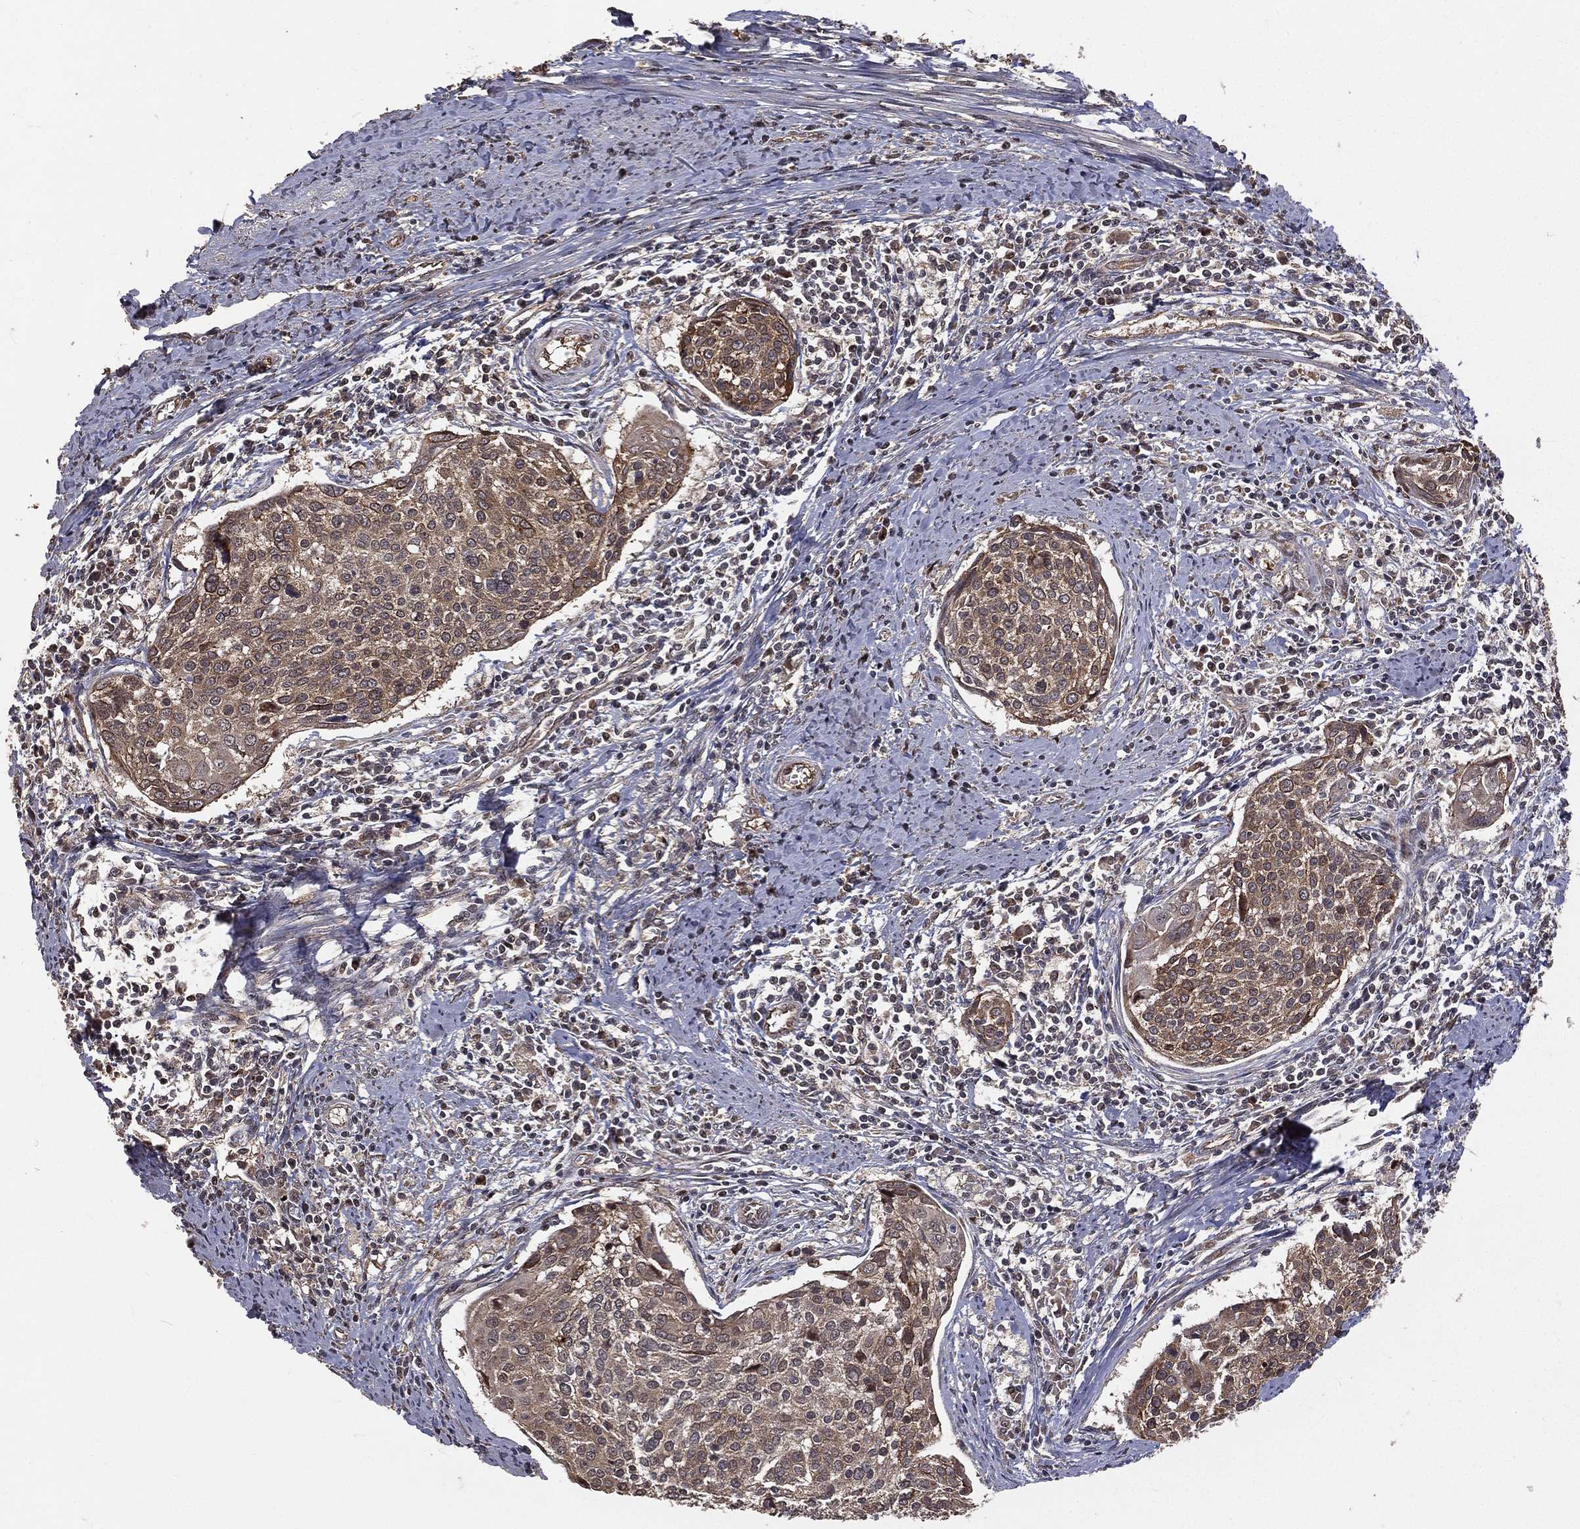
{"staining": {"intensity": "moderate", "quantity": "25%-75%", "location": "cytoplasmic/membranous"}, "tissue": "cervical cancer", "cell_type": "Tumor cells", "image_type": "cancer", "snomed": [{"axis": "morphology", "description": "Squamous cell carcinoma, NOS"}, {"axis": "topography", "description": "Cervix"}], "caption": "Immunohistochemistry (IHC) of squamous cell carcinoma (cervical) exhibits medium levels of moderate cytoplasmic/membranous staining in about 25%-75% of tumor cells. (DAB = brown stain, brightfield microscopy at high magnification).", "gene": "MAPK1", "patient": {"sex": "female", "age": 39}}